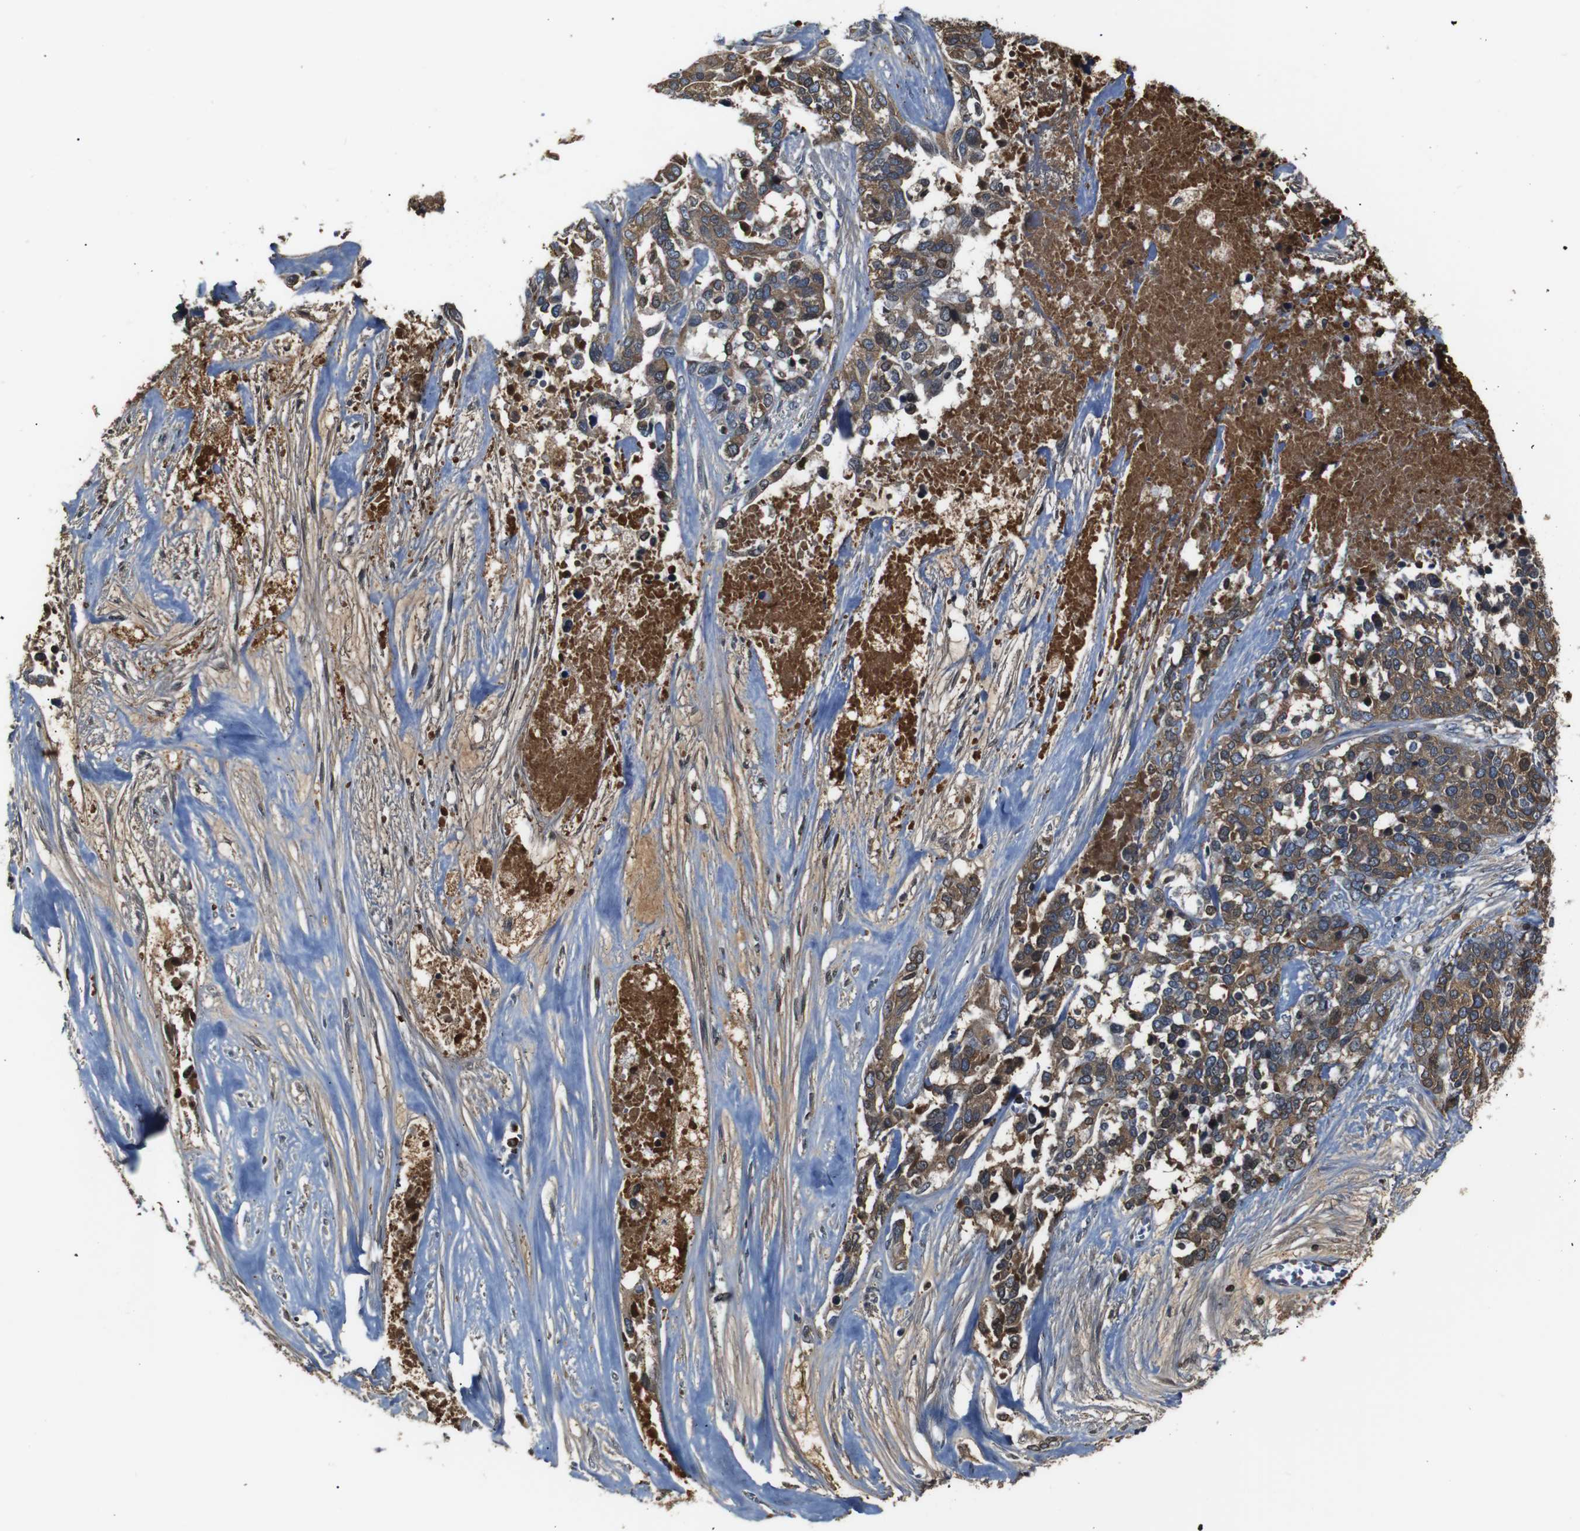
{"staining": {"intensity": "moderate", "quantity": ">75%", "location": "cytoplasmic/membranous"}, "tissue": "ovarian cancer", "cell_type": "Tumor cells", "image_type": "cancer", "snomed": [{"axis": "morphology", "description": "Cystadenocarcinoma, serous, NOS"}, {"axis": "topography", "description": "Ovary"}], "caption": "Protein staining shows moderate cytoplasmic/membranous staining in about >75% of tumor cells in serous cystadenocarcinoma (ovarian). Using DAB (3,3'-diaminobenzidine) (brown) and hematoxylin (blue) stains, captured at high magnification using brightfield microscopy.", "gene": "SERPINA1", "patient": {"sex": "female", "age": 44}}